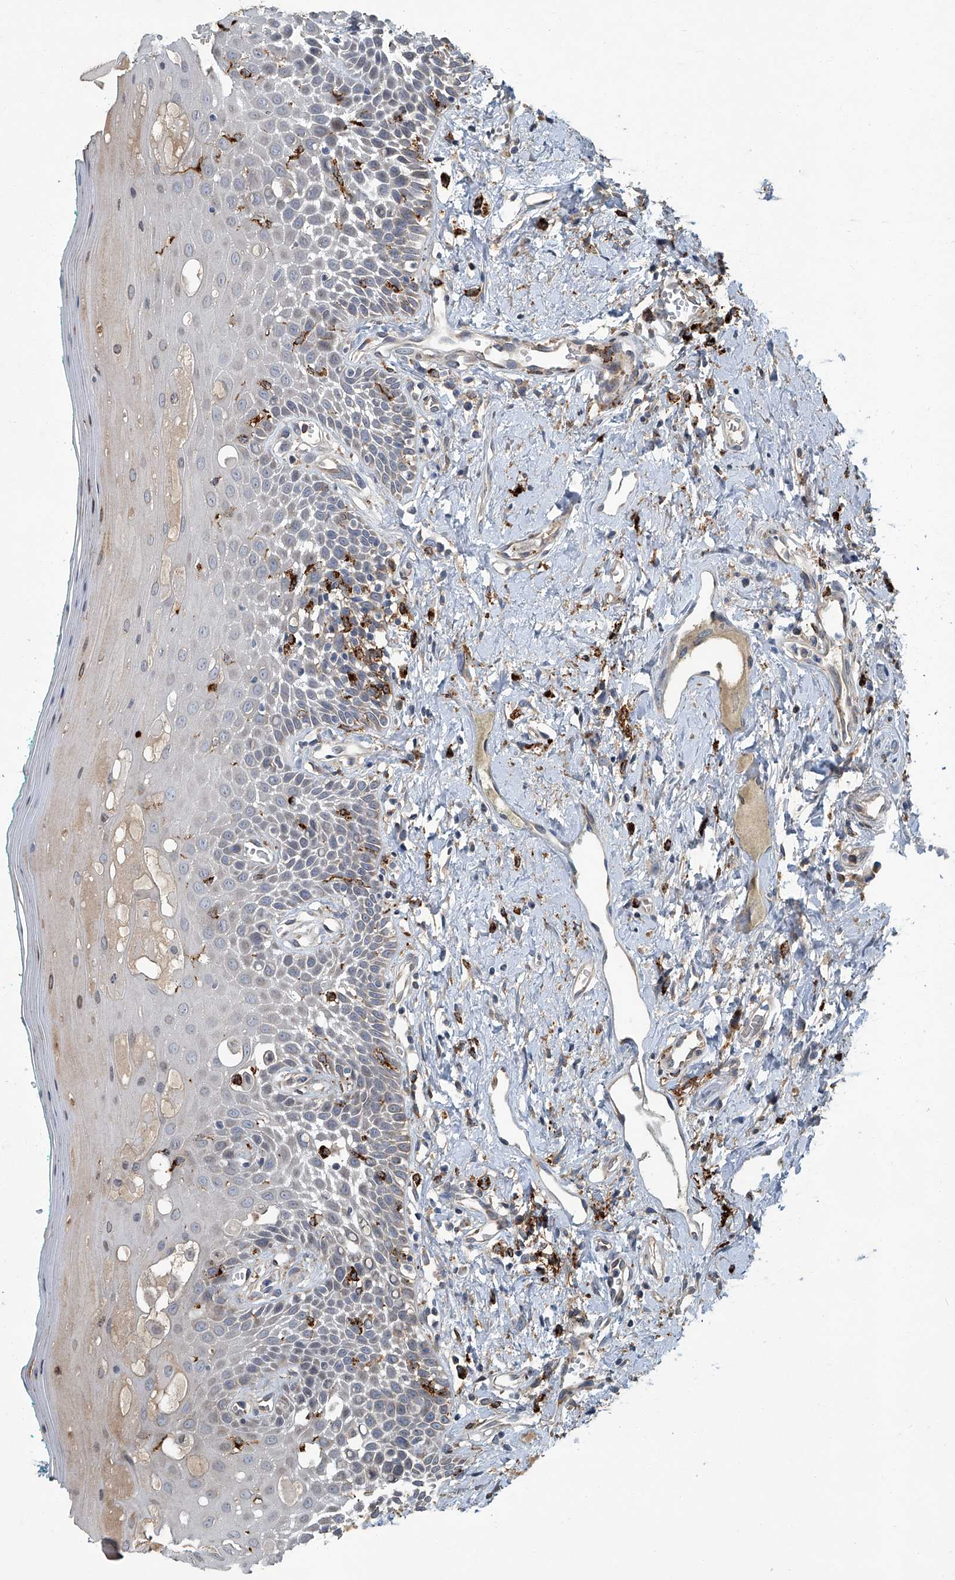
{"staining": {"intensity": "weak", "quantity": "<25%", "location": "cytoplasmic/membranous"}, "tissue": "oral mucosa", "cell_type": "Squamous epithelial cells", "image_type": "normal", "snomed": [{"axis": "morphology", "description": "Normal tissue, NOS"}, {"axis": "topography", "description": "Oral tissue"}], "caption": "DAB immunohistochemical staining of unremarkable oral mucosa exhibits no significant staining in squamous epithelial cells.", "gene": "FAM167A", "patient": {"sex": "female", "age": 70}}